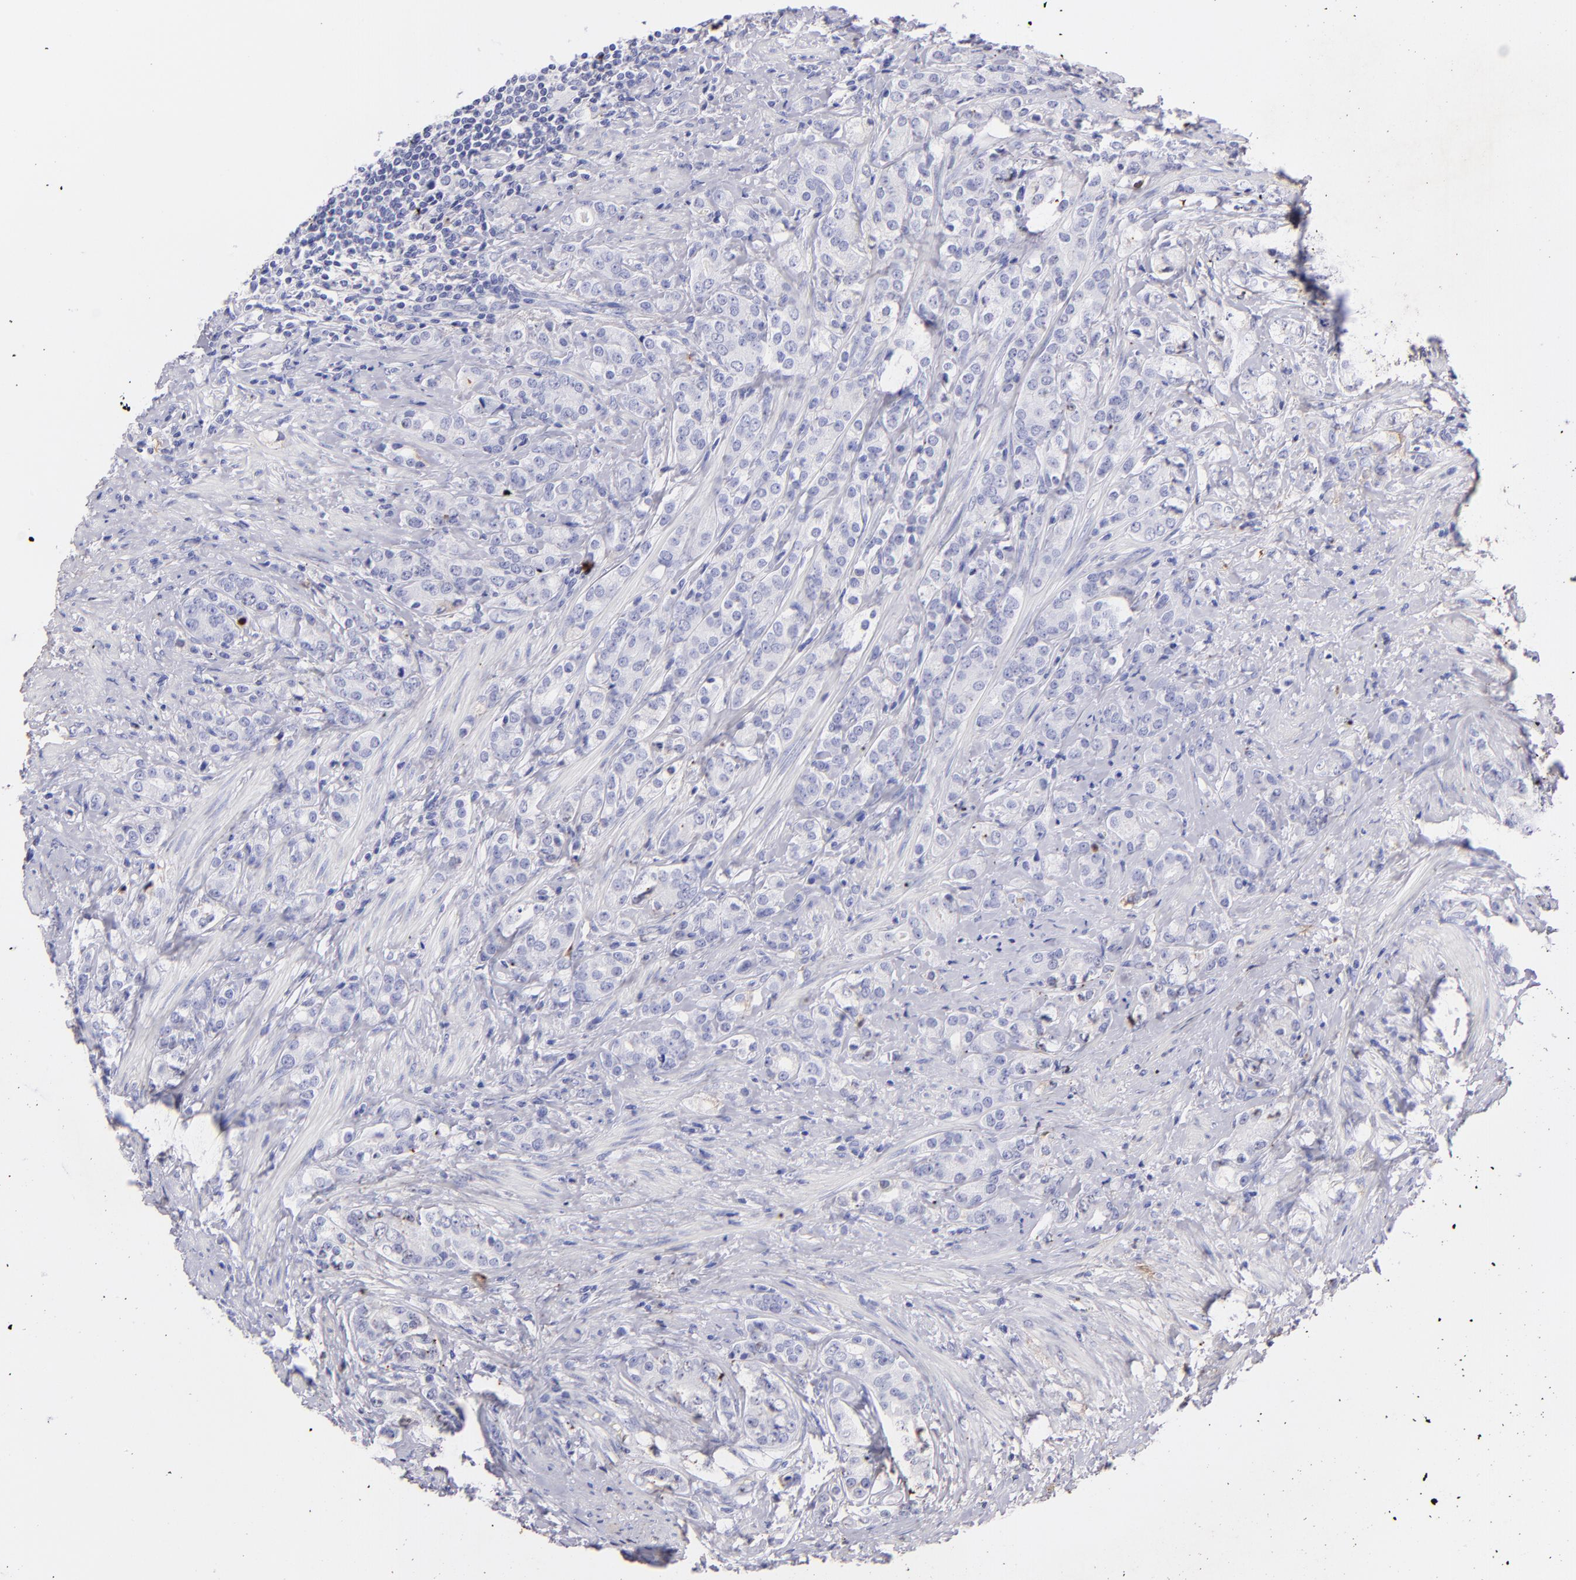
{"staining": {"intensity": "negative", "quantity": "none", "location": "none"}, "tissue": "prostate cancer", "cell_type": "Tumor cells", "image_type": "cancer", "snomed": [{"axis": "morphology", "description": "Adenocarcinoma, Medium grade"}, {"axis": "topography", "description": "Prostate"}], "caption": "Immunohistochemistry of prostate cancer demonstrates no positivity in tumor cells.", "gene": "FGB", "patient": {"sex": "male", "age": 59}}